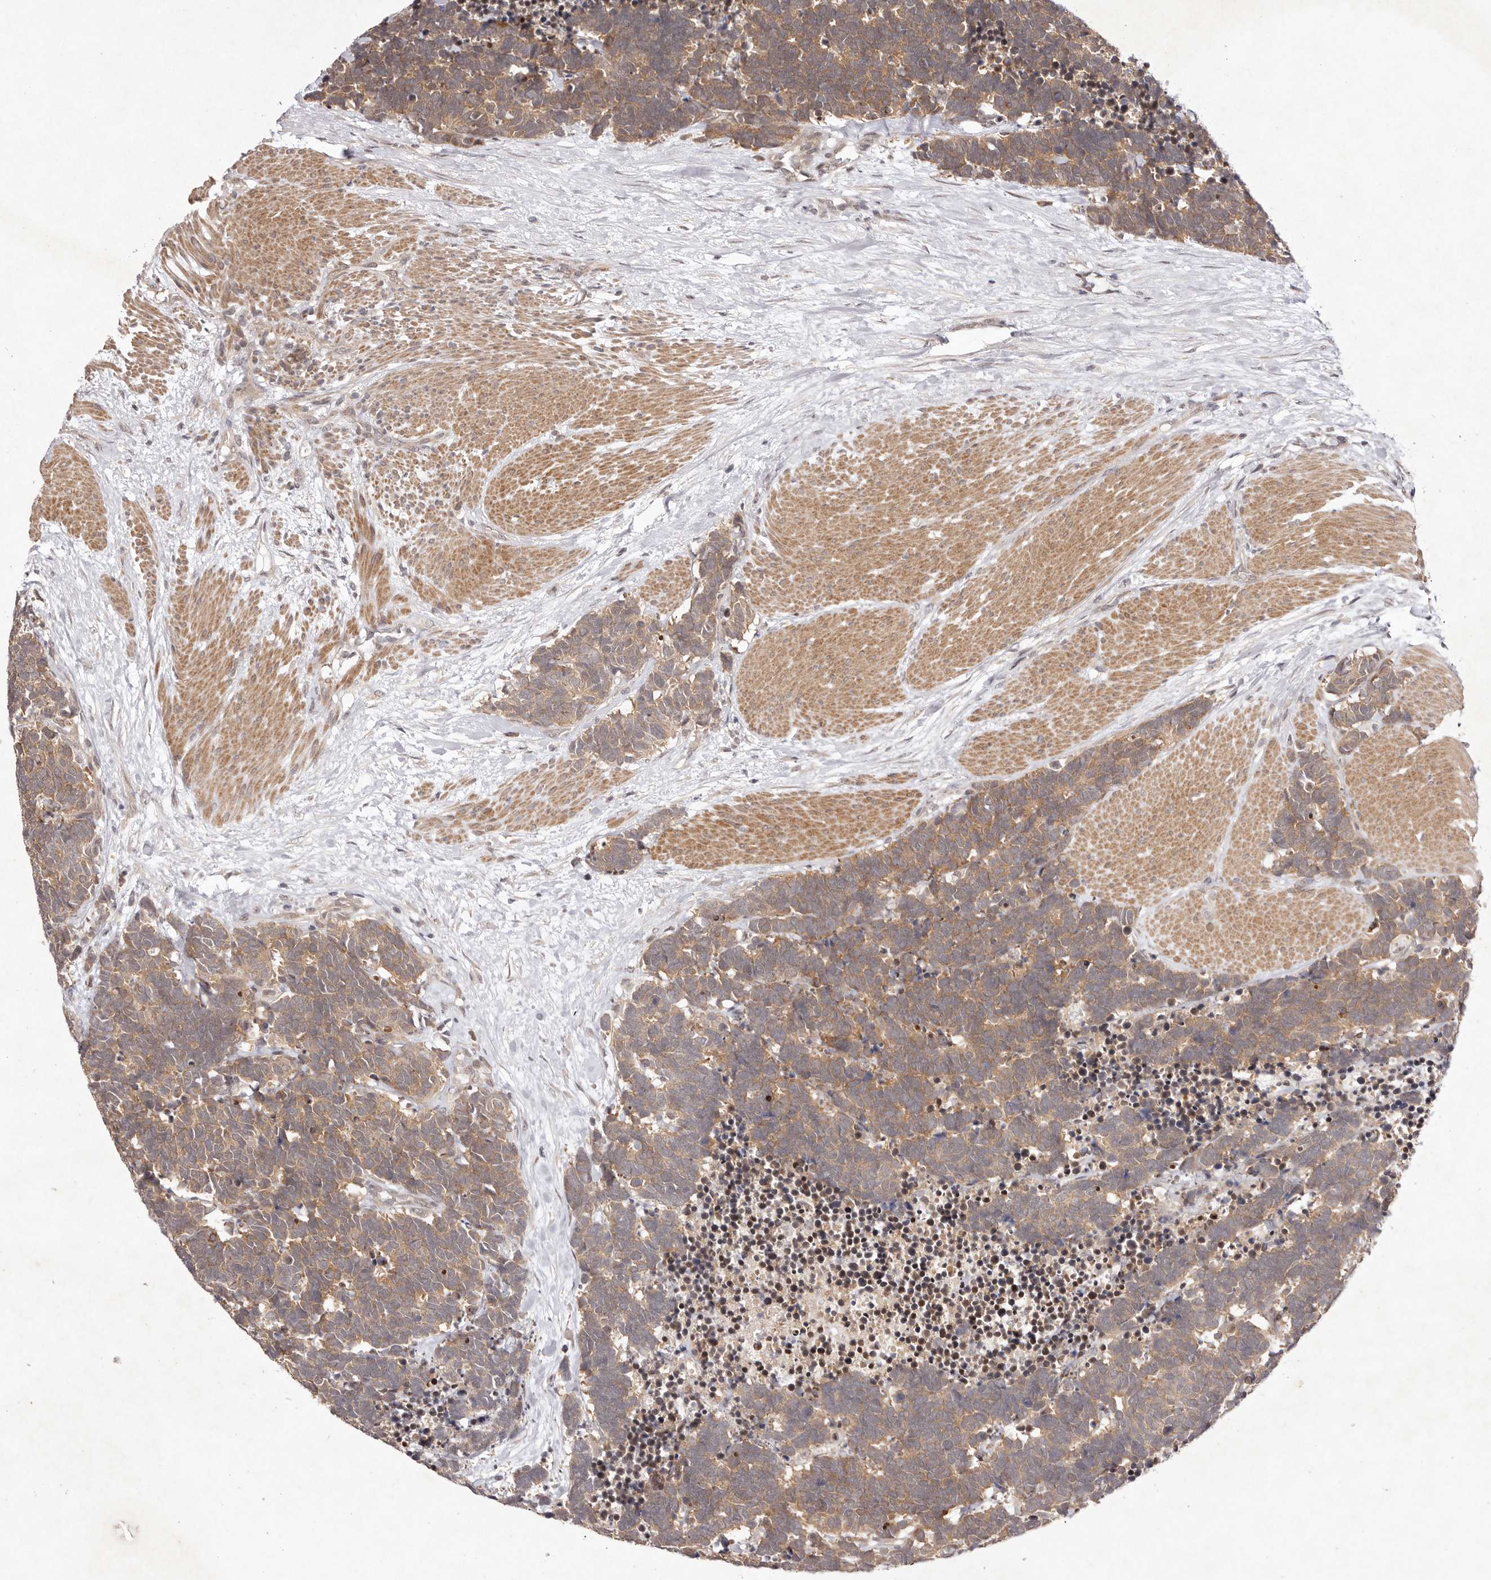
{"staining": {"intensity": "moderate", "quantity": ">75%", "location": "cytoplasmic/membranous"}, "tissue": "carcinoid", "cell_type": "Tumor cells", "image_type": "cancer", "snomed": [{"axis": "morphology", "description": "Carcinoma, NOS"}, {"axis": "morphology", "description": "Carcinoid, malignant, NOS"}, {"axis": "topography", "description": "Urinary bladder"}], "caption": "Immunohistochemistry histopathology image of neoplastic tissue: human carcinoid stained using immunohistochemistry (IHC) exhibits medium levels of moderate protein expression localized specifically in the cytoplasmic/membranous of tumor cells, appearing as a cytoplasmic/membranous brown color.", "gene": "BUD31", "patient": {"sex": "male", "age": 57}}